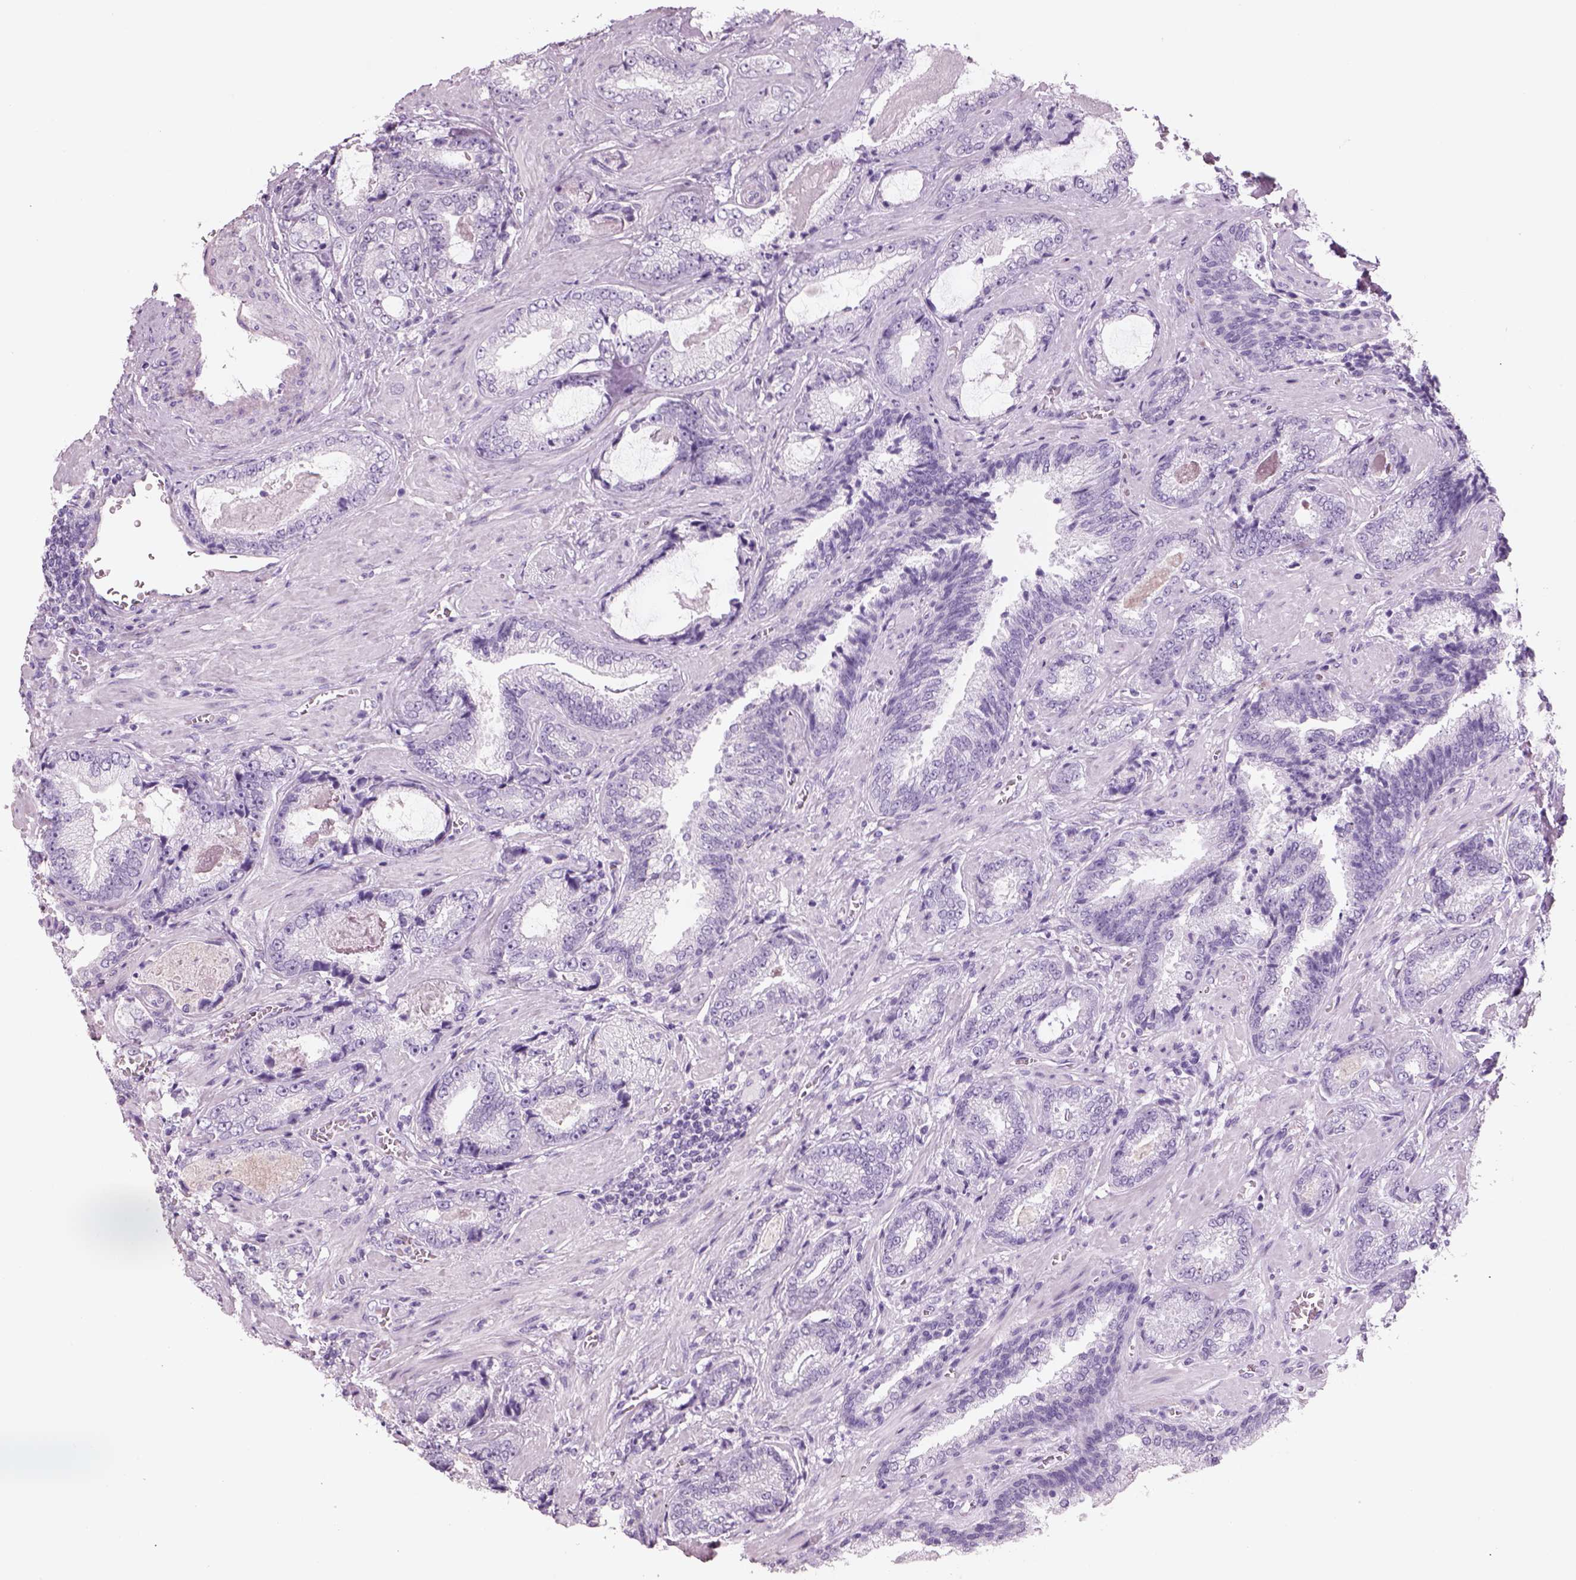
{"staining": {"intensity": "negative", "quantity": "none", "location": "none"}, "tissue": "prostate cancer", "cell_type": "Tumor cells", "image_type": "cancer", "snomed": [{"axis": "morphology", "description": "Adenocarcinoma, Low grade"}, {"axis": "topography", "description": "Prostate"}], "caption": "Immunohistochemical staining of human prostate adenocarcinoma (low-grade) displays no significant staining in tumor cells. (DAB (3,3'-diaminobenzidine) immunohistochemistry with hematoxylin counter stain).", "gene": "RHO", "patient": {"sex": "male", "age": 61}}